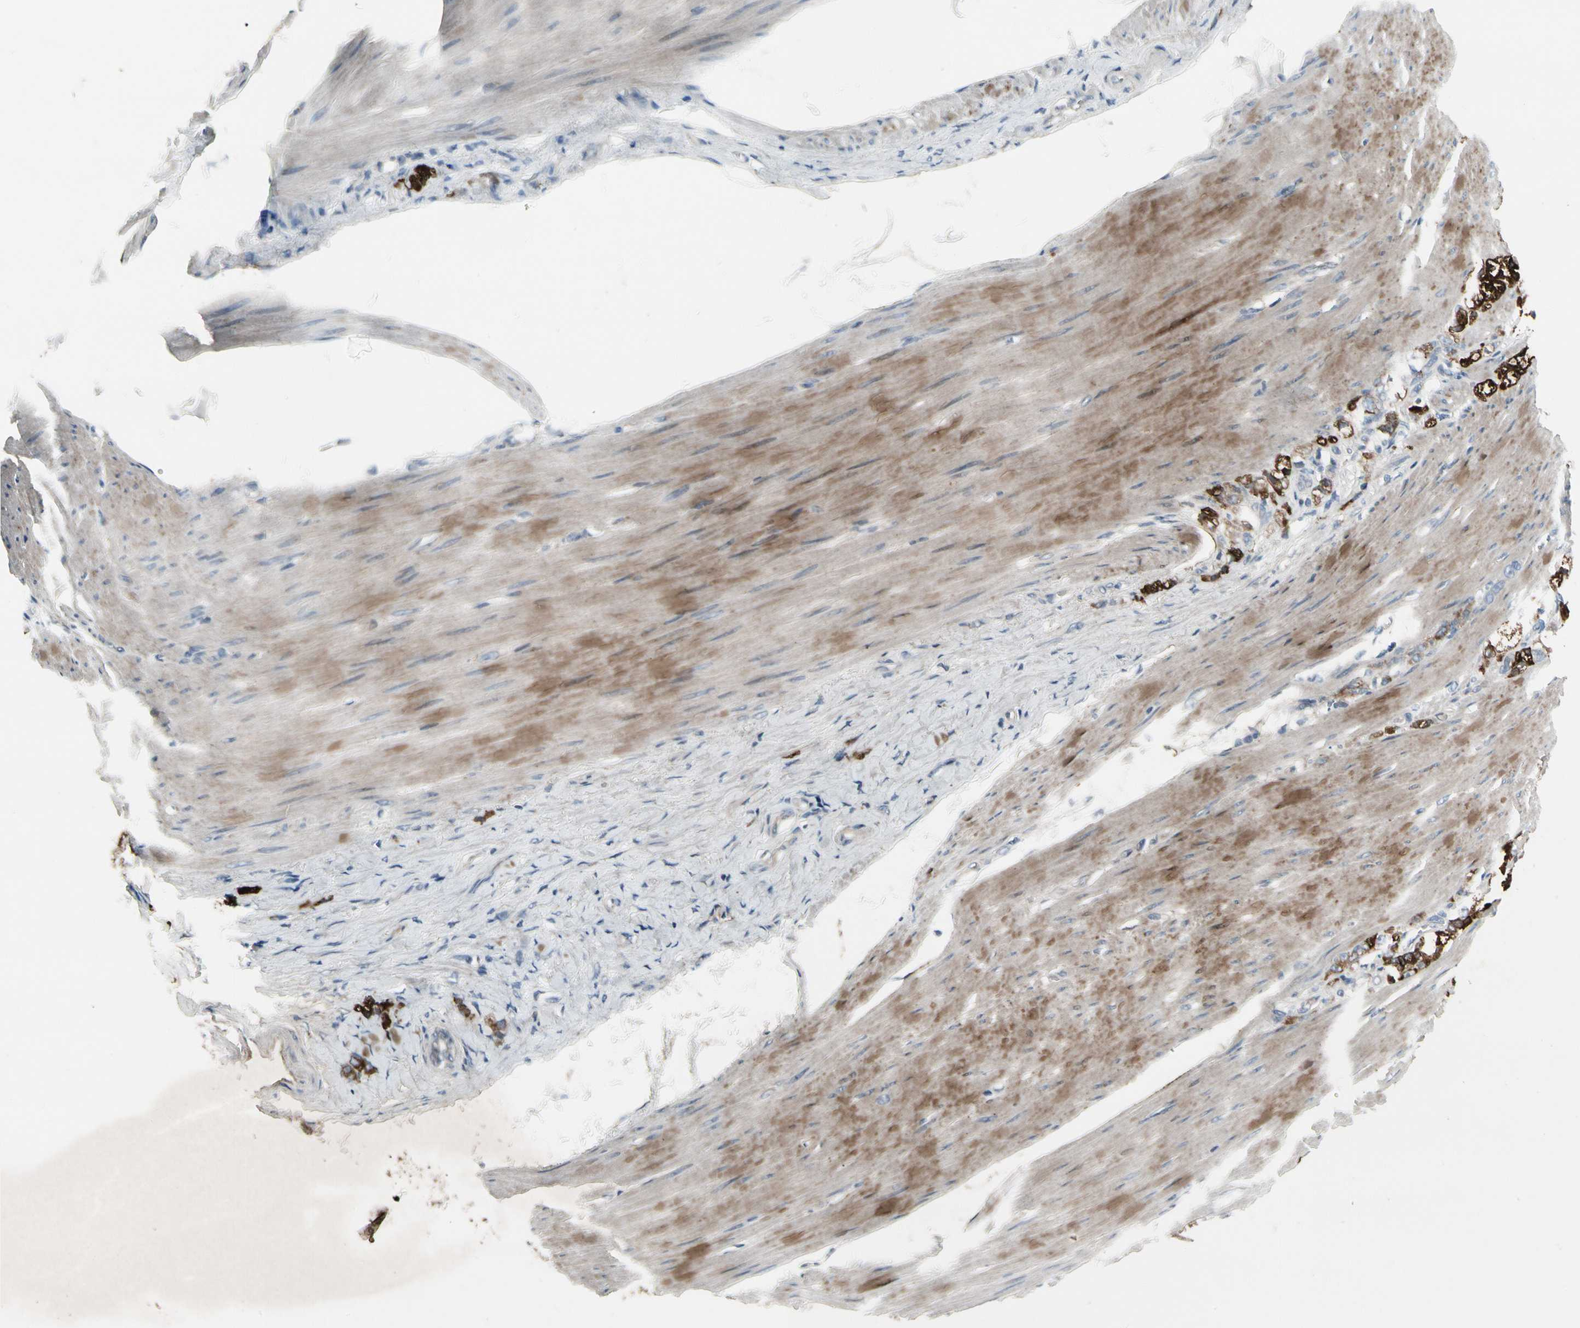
{"staining": {"intensity": "strong", "quantity": ">75%", "location": "cytoplasmic/membranous"}, "tissue": "stomach cancer", "cell_type": "Tumor cells", "image_type": "cancer", "snomed": [{"axis": "morphology", "description": "Adenocarcinoma, NOS"}, {"axis": "topography", "description": "Stomach"}], "caption": "Protein analysis of adenocarcinoma (stomach) tissue shows strong cytoplasmic/membranous staining in about >75% of tumor cells.", "gene": "PIGR", "patient": {"sex": "male", "age": 82}}